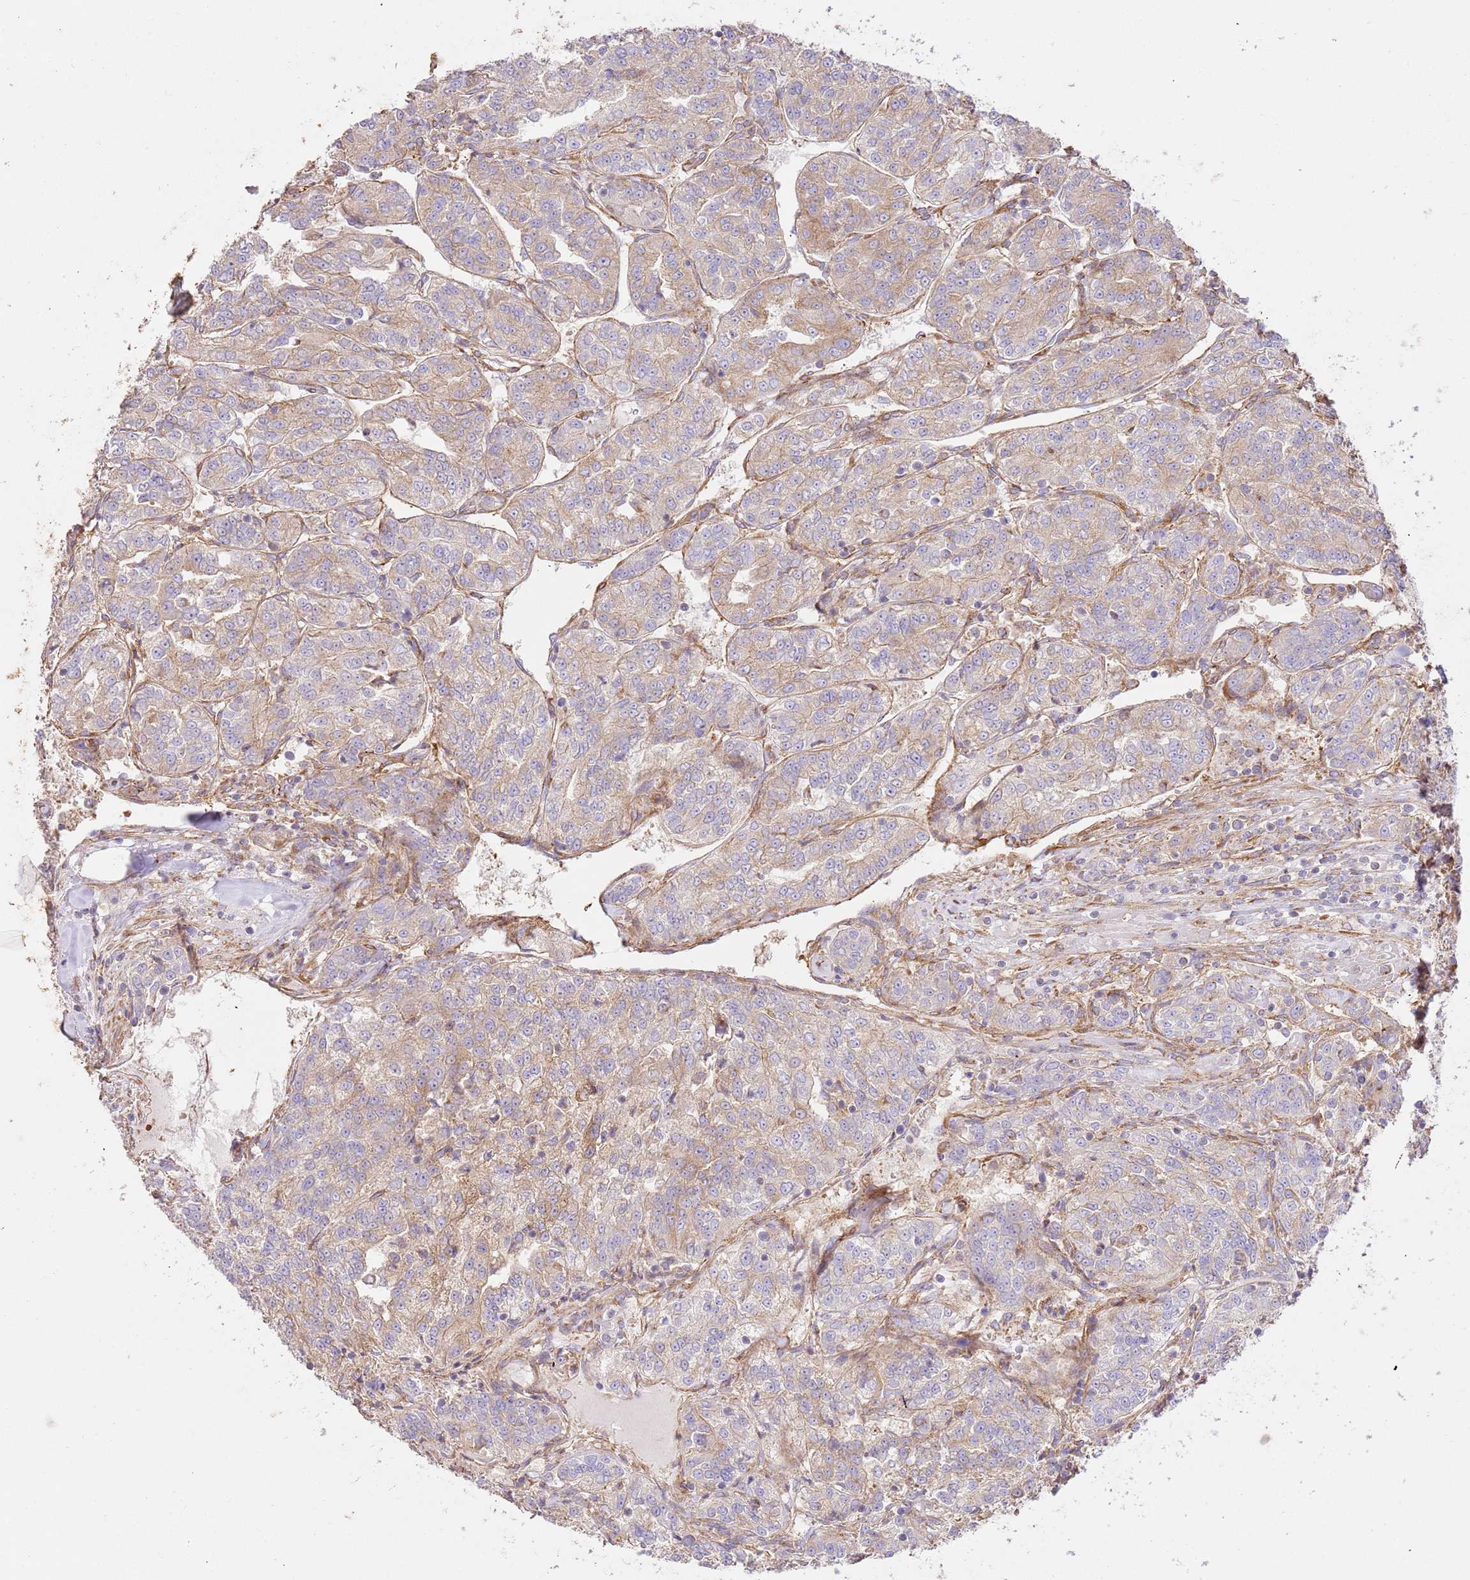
{"staining": {"intensity": "weak", "quantity": ">75%", "location": "cytoplasmic/membranous"}, "tissue": "renal cancer", "cell_type": "Tumor cells", "image_type": "cancer", "snomed": [{"axis": "morphology", "description": "Adenocarcinoma, NOS"}, {"axis": "topography", "description": "Kidney"}], "caption": "Immunohistochemical staining of human renal cancer displays low levels of weak cytoplasmic/membranous staining in approximately >75% of tumor cells. The staining was performed using DAB (3,3'-diaminobenzidine), with brown indicating positive protein expression. Nuclei are stained blue with hematoxylin.", "gene": "ZBTB39", "patient": {"sex": "female", "age": 63}}